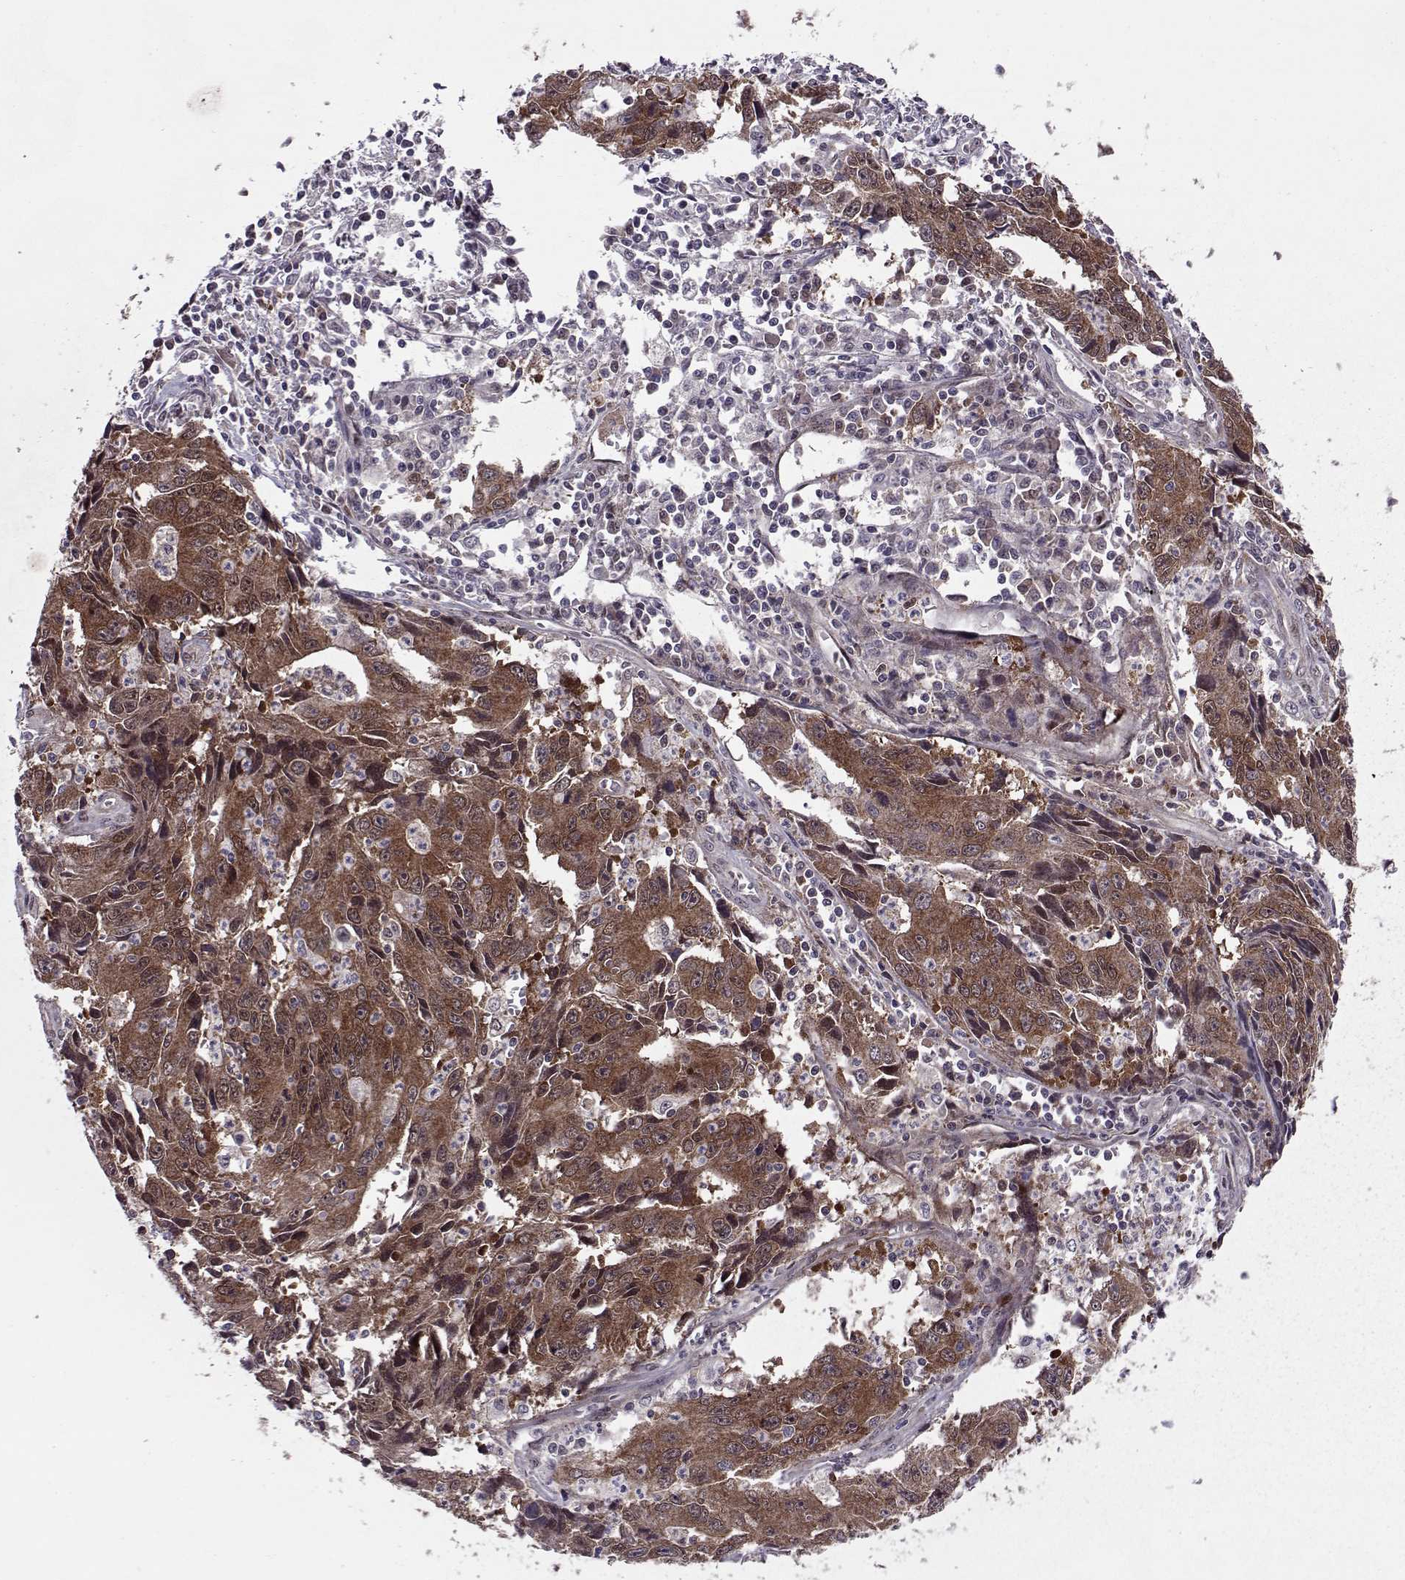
{"staining": {"intensity": "moderate", "quantity": ">75%", "location": "cytoplasmic/membranous"}, "tissue": "liver cancer", "cell_type": "Tumor cells", "image_type": "cancer", "snomed": [{"axis": "morphology", "description": "Cholangiocarcinoma"}, {"axis": "topography", "description": "Liver"}], "caption": "IHC photomicrograph of human cholangiocarcinoma (liver) stained for a protein (brown), which exhibits medium levels of moderate cytoplasmic/membranous expression in about >75% of tumor cells.", "gene": "CDK4", "patient": {"sex": "male", "age": 65}}